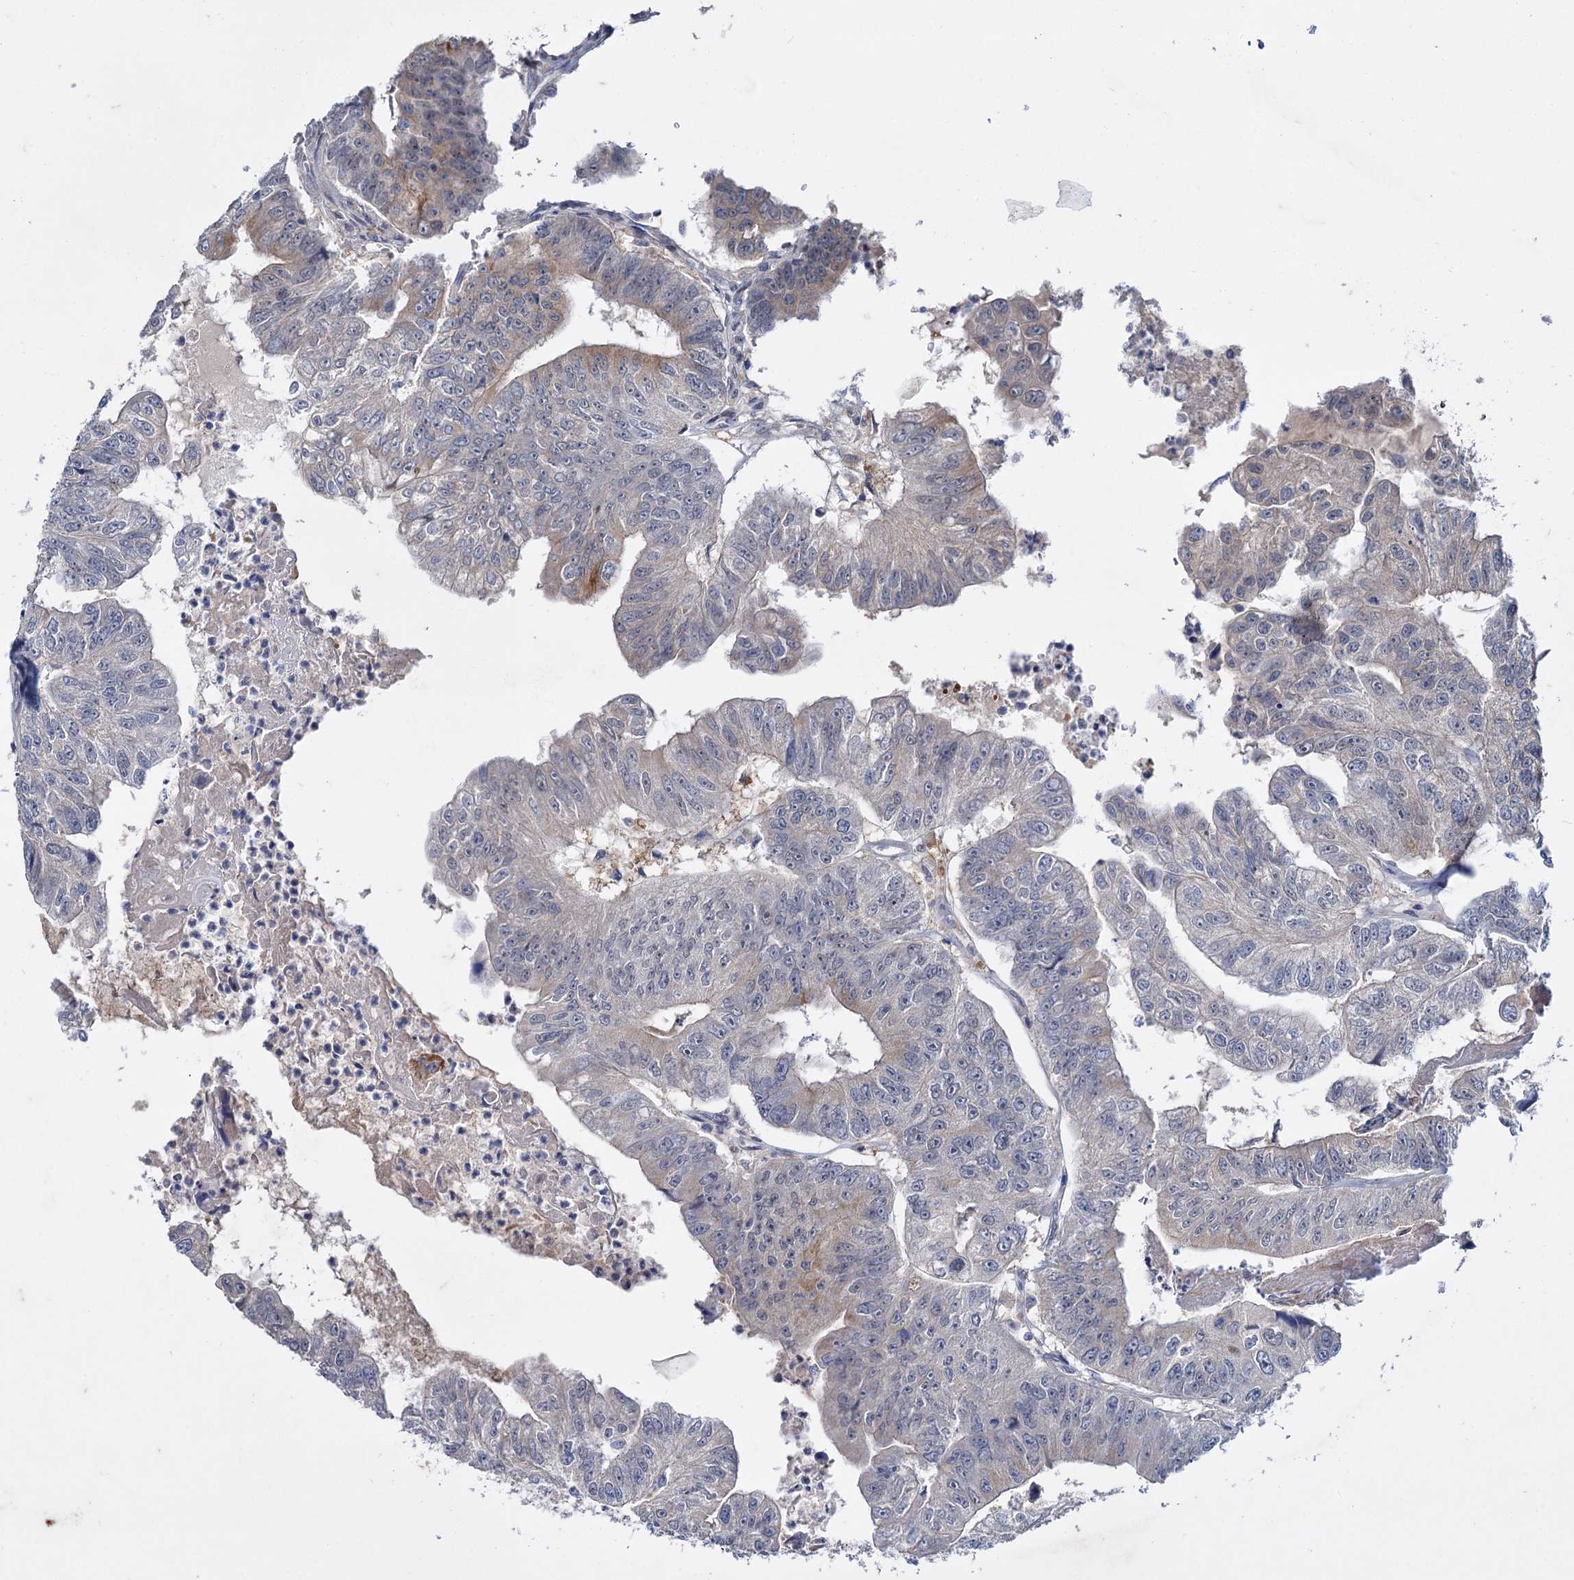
{"staining": {"intensity": "moderate", "quantity": "<25%", "location": "cytoplasmic/membranous"}, "tissue": "colorectal cancer", "cell_type": "Tumor cells", "image_type": "cancer", "snomed": [{"axis": "morphology", "description": "Adenocarcinoma, NOS"}, {"axis": "topography", "description": "Colon"}], "caption": "A micrograph showing moderate cytoplasmic/membranous expression in about <25% of tumor cells in colorectal cancer, as visualized by brown immunohistochemical staining.", "gene": "MID1IP1", "patient": {"sex": "female", "age": 67}}